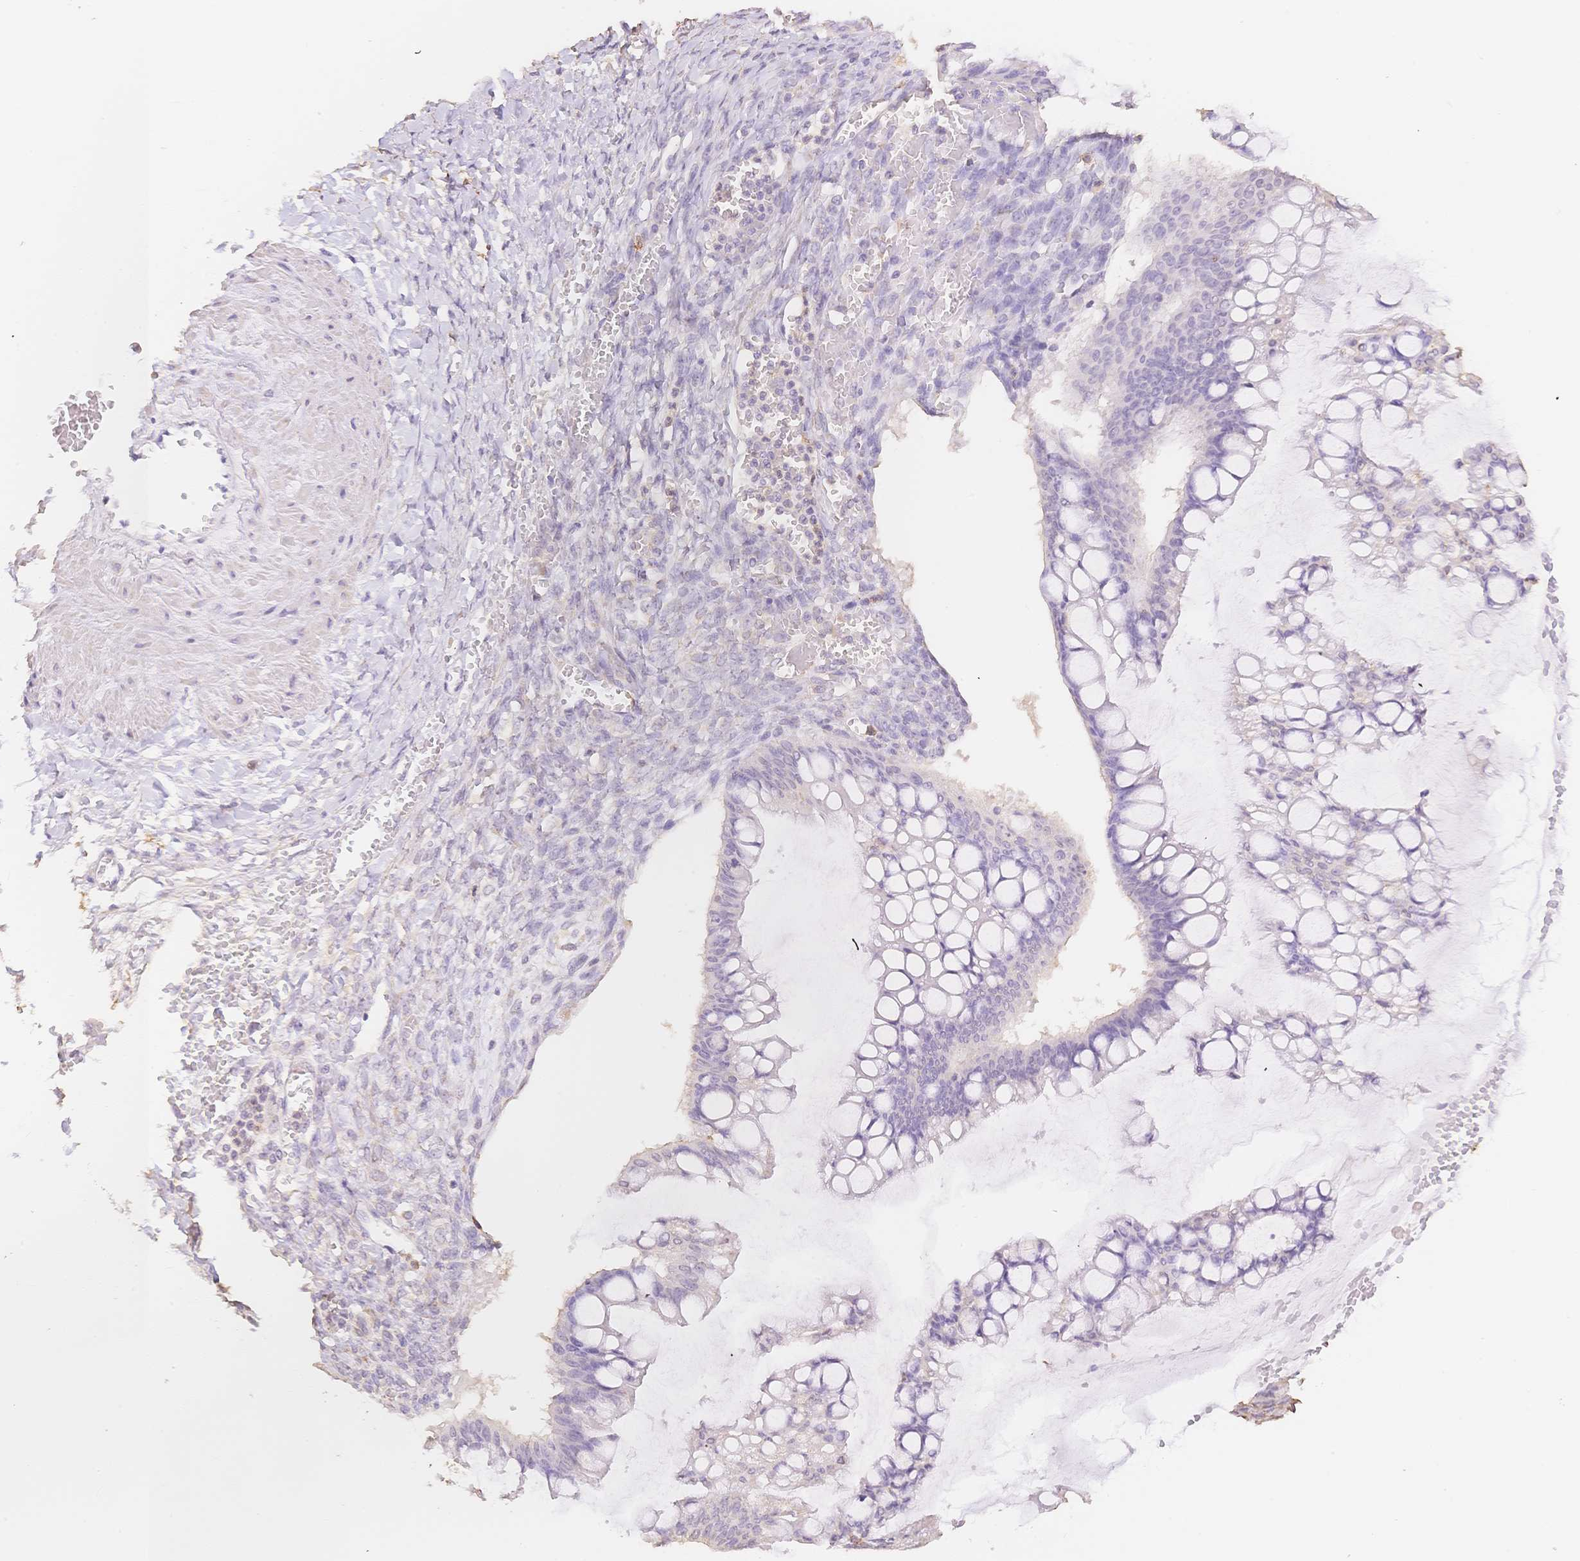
{"staining": {"intensity": "negative", "quantity": "none", "location": "none"}, "tissue": "ovarian cancer", "cell_type": "Tumor cells", "image_type": "cancer", "snomed": [{"axis": "morphology", "description": "Cystadenocarcinoma, mucinous, NOS"}, {"axis": "topography", "description": "Ovary"}], "caption": "Immunohistochemistry micrograph of human ovarian cancer (mucinous cystadenocarcinoma) stained for a protein (brown), which exhibits no staining in tumor cells.", "gene": "MBOAT7", "patient": {"sex": "female", "age": 73}}